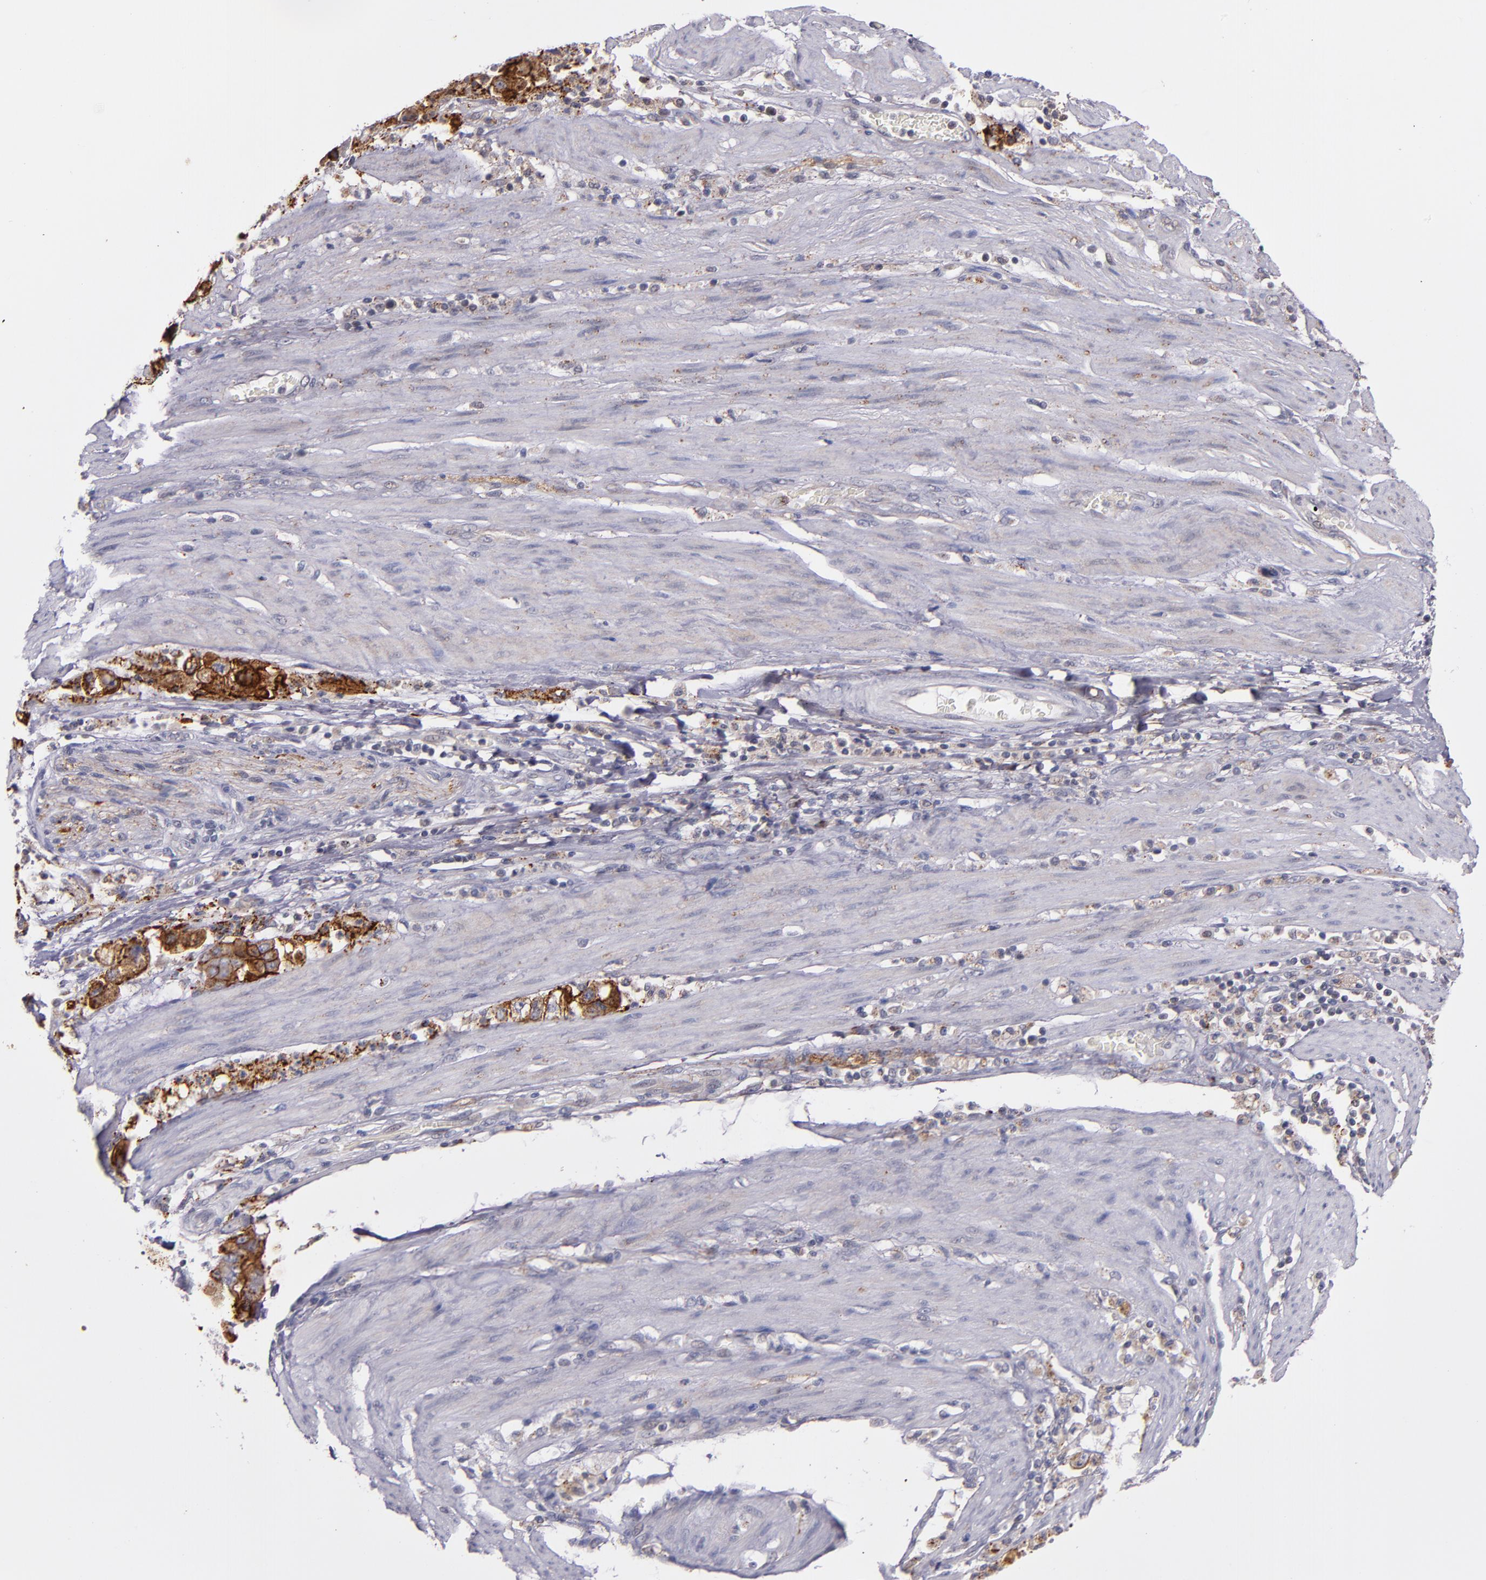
{"staining": {"intensity": "strong", "quantity": ">75%", "location": "cytoplasmic/membranous"}, "tissue": "stomach cancer", "cell_type": "Tumor cells", "image_type": "cancer", "snomed": [{"axis": "morphology", "description": "Adenocarcinoma, NOS"}, {"axis": "topography", "description": "Stomach"}], "caption": "Protein staining reveals strong cytoplasmic/membranous expression in about >75% of tumor cells in stomach cancer.", "gene": "SYP", "patient": {"sex": "male", "age": 62}}